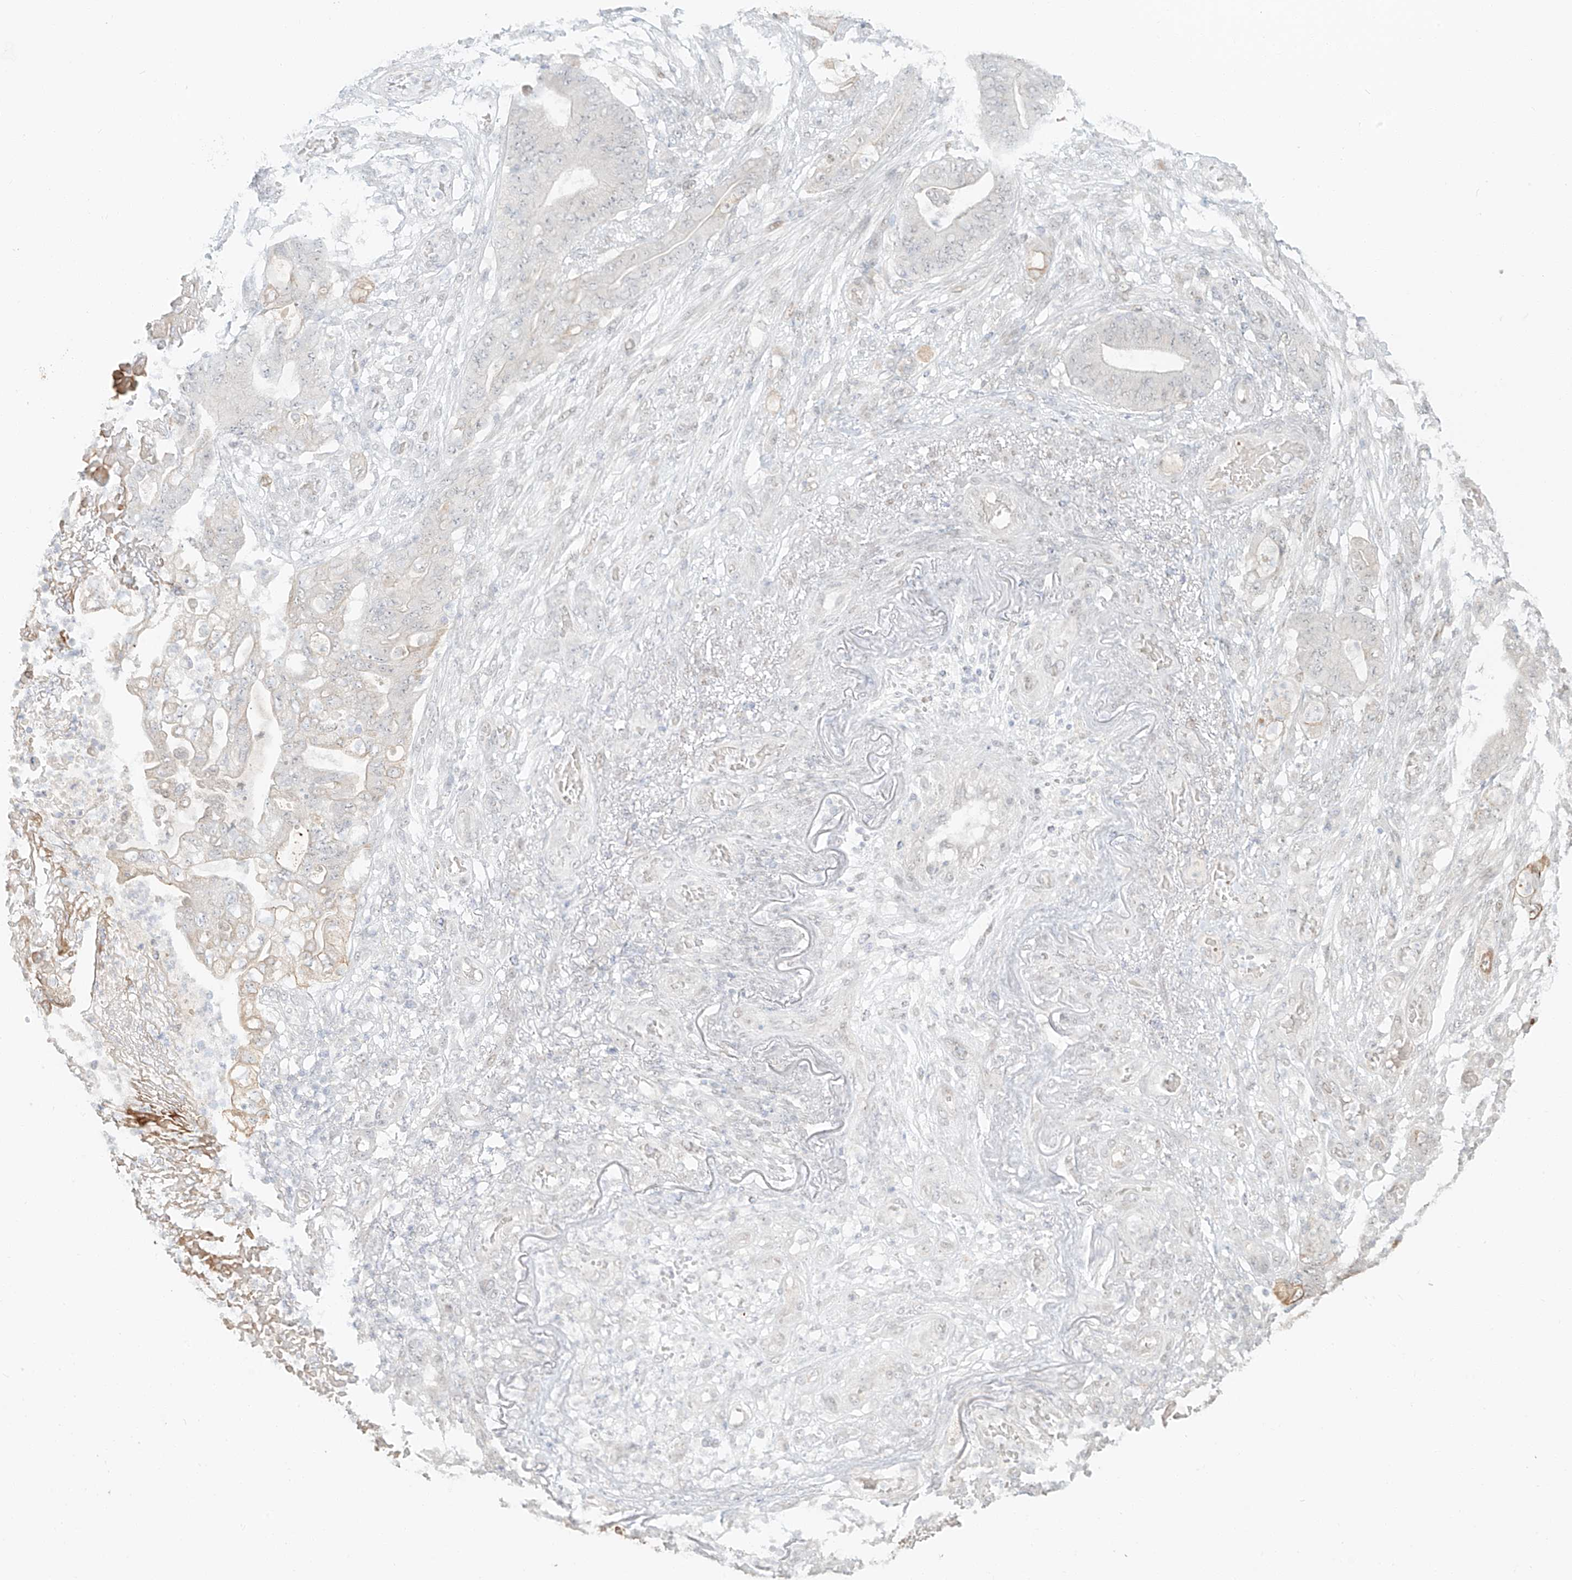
{"staining": {"intensity": "negative", "quantity": "none", "location": "none"}, "tissue": "stomach cancer", "cell_type": "Tumor cells", "image_type": "cancer", "snomed": [{"axis": "morphology", "description": "Adenocarcinoma, NOS"}, {"axis": "topography", "description": "Stomach"}], "caption": "The micrograph shows no significant positivity in tumor cells of stomach adenocarcinoma.", "gene": "ZNF774", "patient": {"sex": "female", "age": 73}}